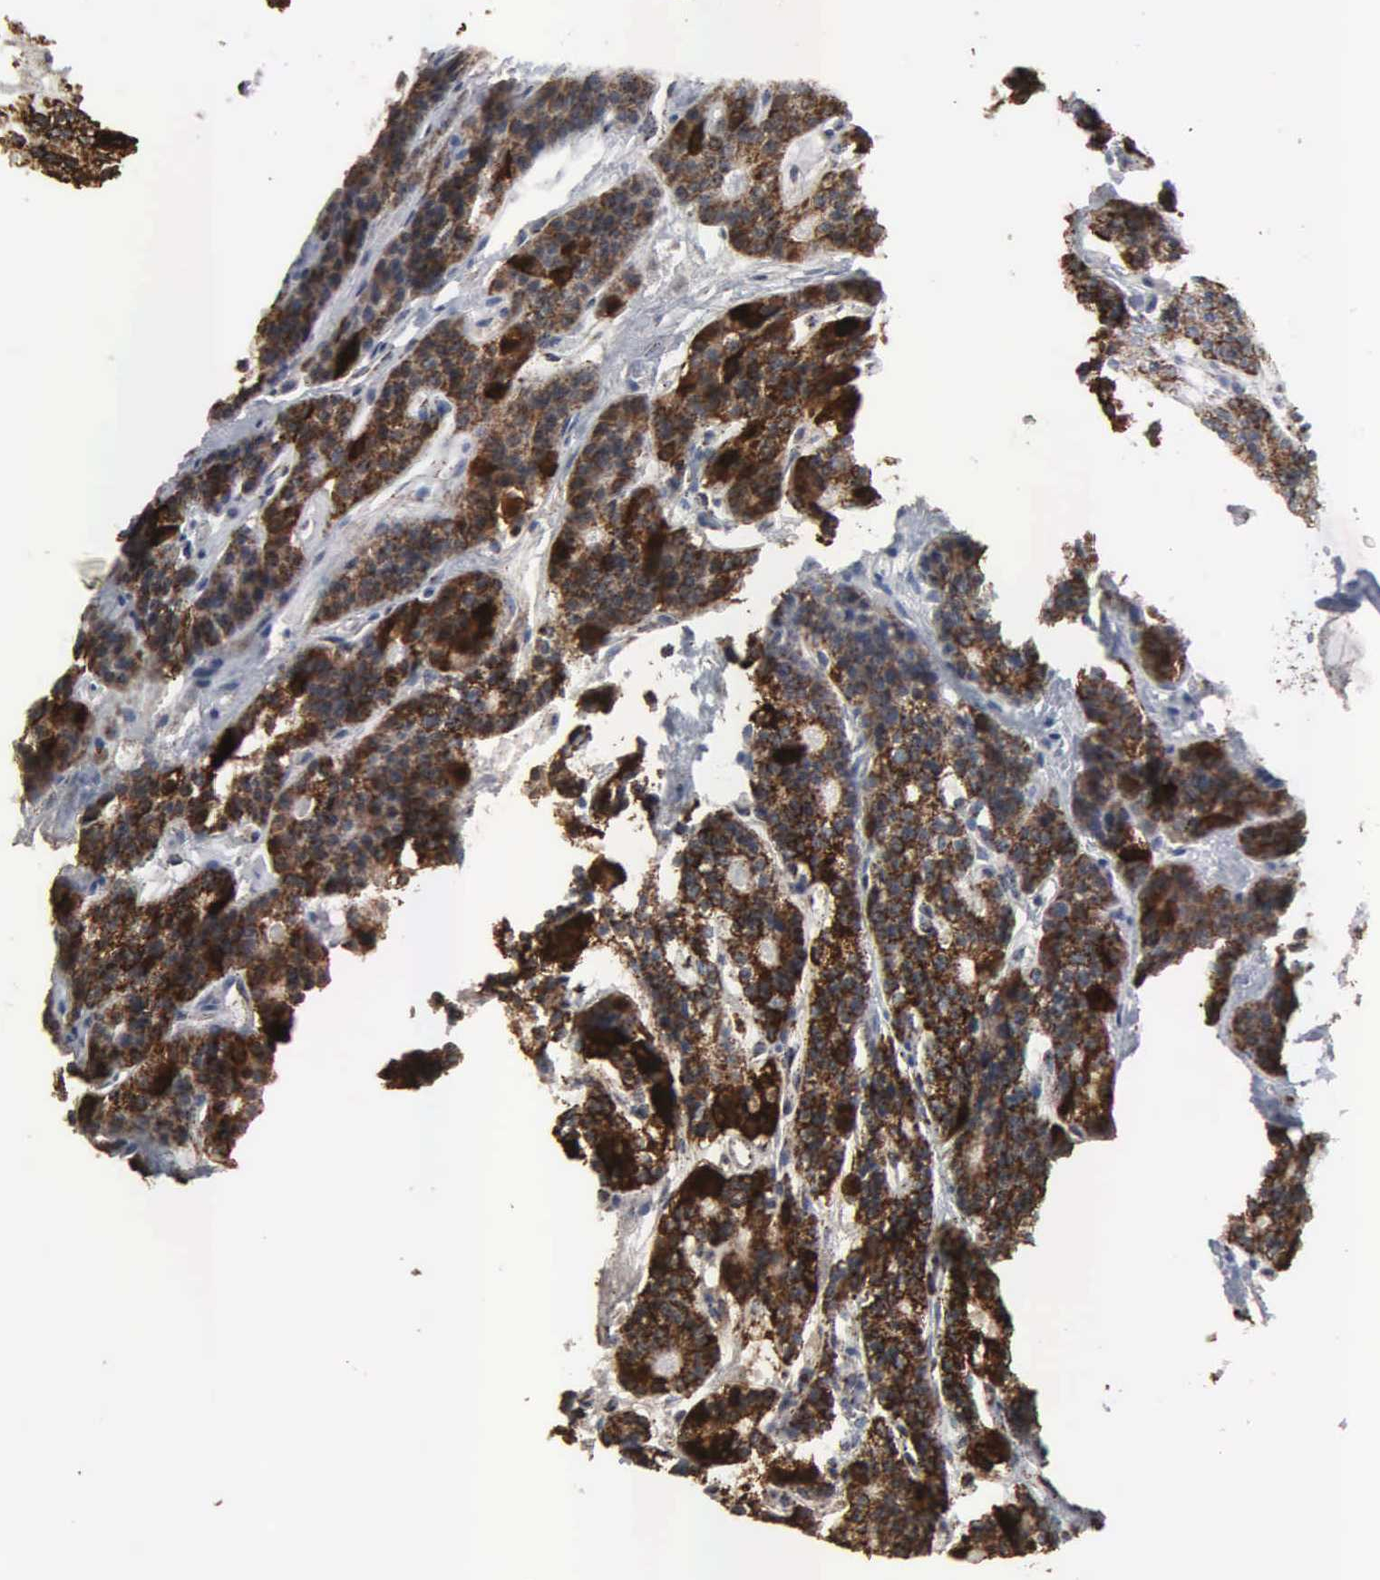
{"staining": {"intensity": "moderate", "quantity": ">75%", "location": "cytoplasmic/membranous"}, "tissue": "parathyroid gland", "cell_type": "Glandular cells", "image_type": "normal", "snomed": [{"axis": "morphology", "description": "Normal tissue, NOS"}, {"axis": "topography", "description": "Parathyroid gland"}], "caption": "Immunohistochemistry histopathology image of benign parathyroid gland: parathyroid gland stained using immunohistochemistry displays medium levels of moderate protein expression localized specifically in the cytoplasmic/membranous of glandular cells, appearing as a cytoplasmic/membranous brown color.", "gene": "HSPA9", "patient": {"sex": "female", "age": 70}}